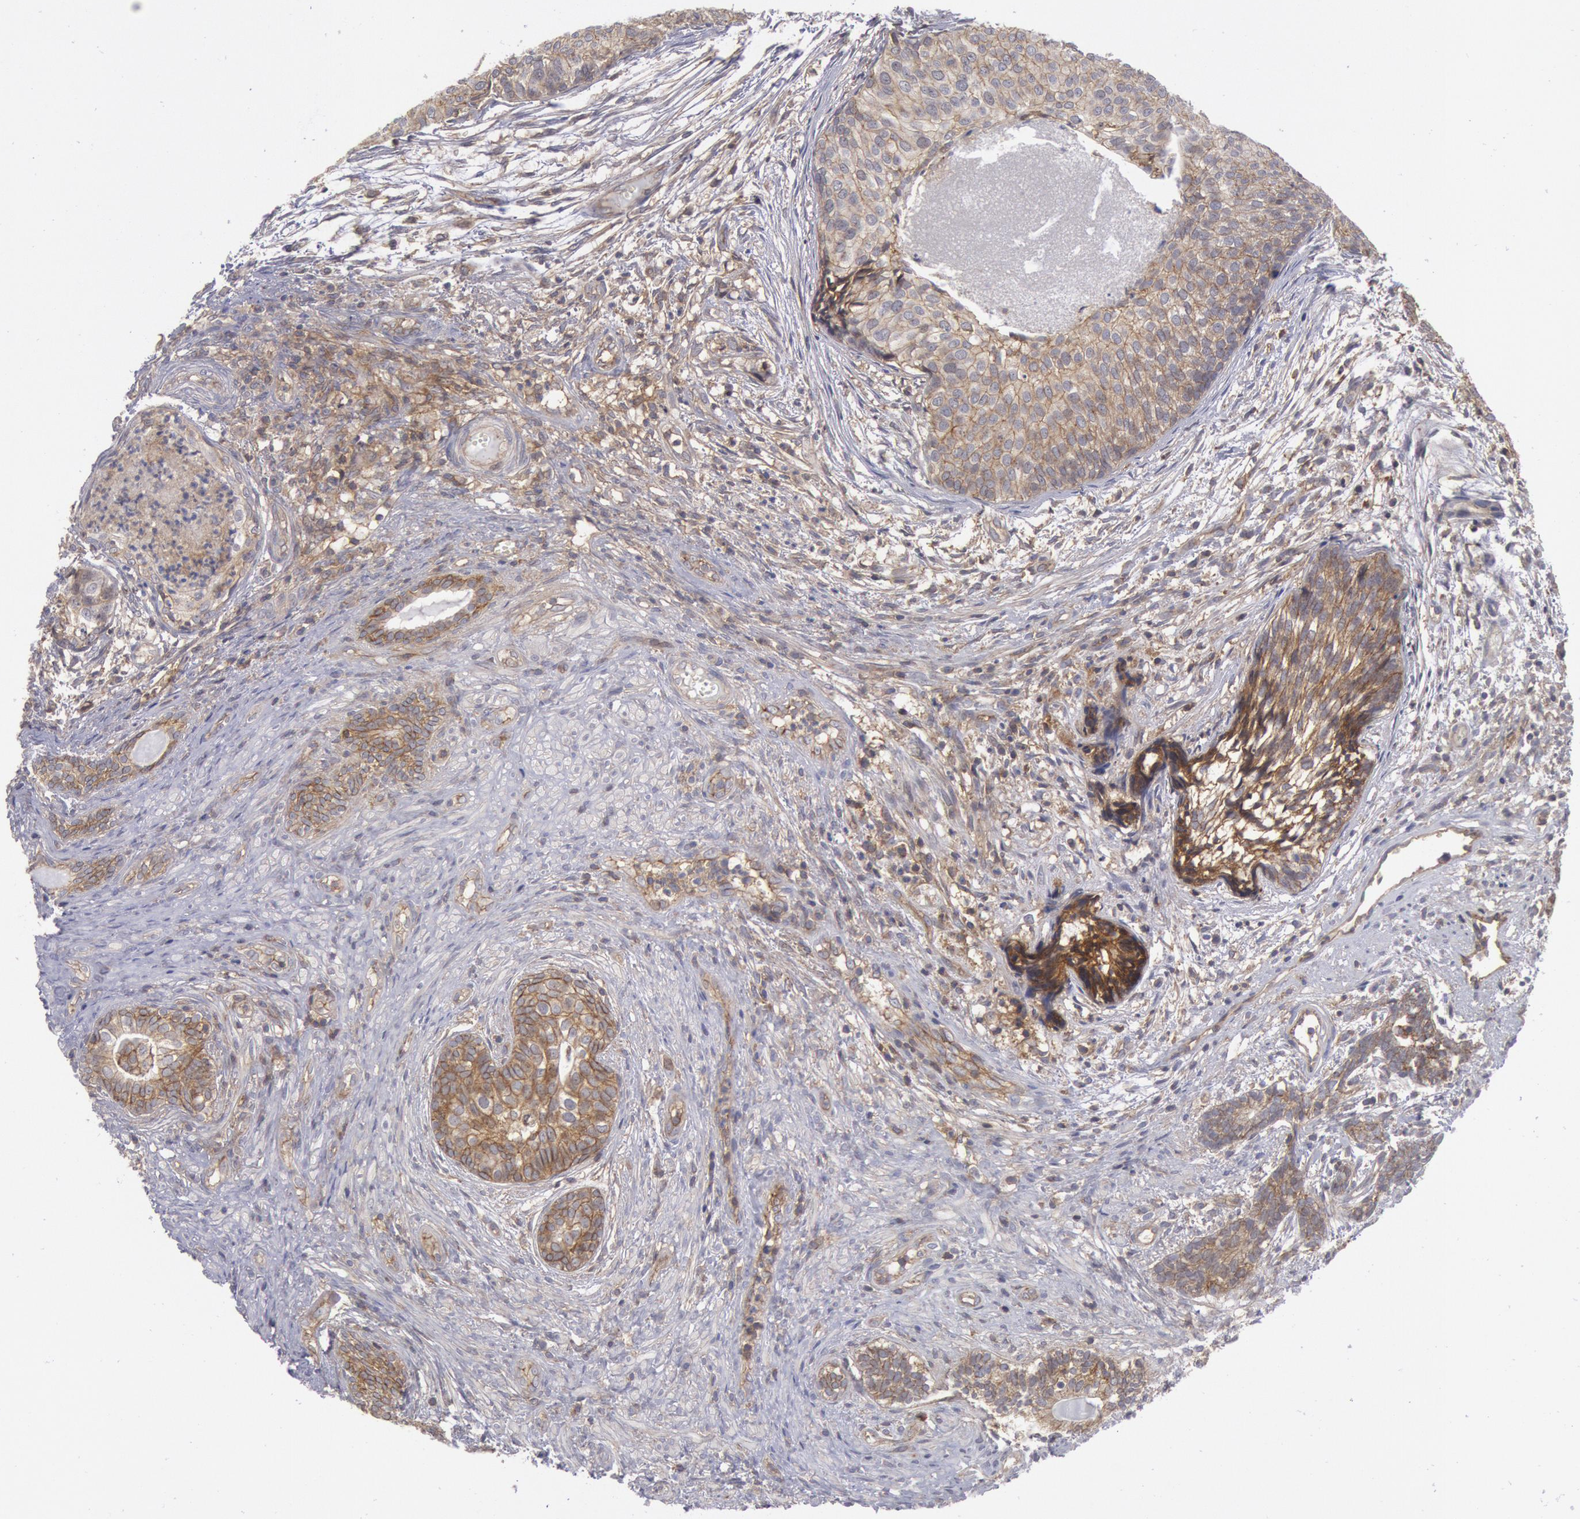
{"staining": {"intensity": "moderate", "quantity": ">75%", "location": "cytoplasmic/membranous"}, "tissue": "urothelial cancer", "cell_type": "Tumor cells", "image_type": "cancer", "snomed": [{"axis": "morphology", "description": "Urothelial carcinoma, Low grade"}, {"axis": "topography", "description": "Urinary bladder"}], "caption": "This histopathology image reveals urothelial carcinoma (low-grade) stained with immunohistochemistry to label a protein in brown. The cytoplasmic/membranous of tumor cells show moderate positivity for the protein. Nuclei are counter-stained blue.", "gene": "STX4", "patient": {"sex": "male", "age": 84}}